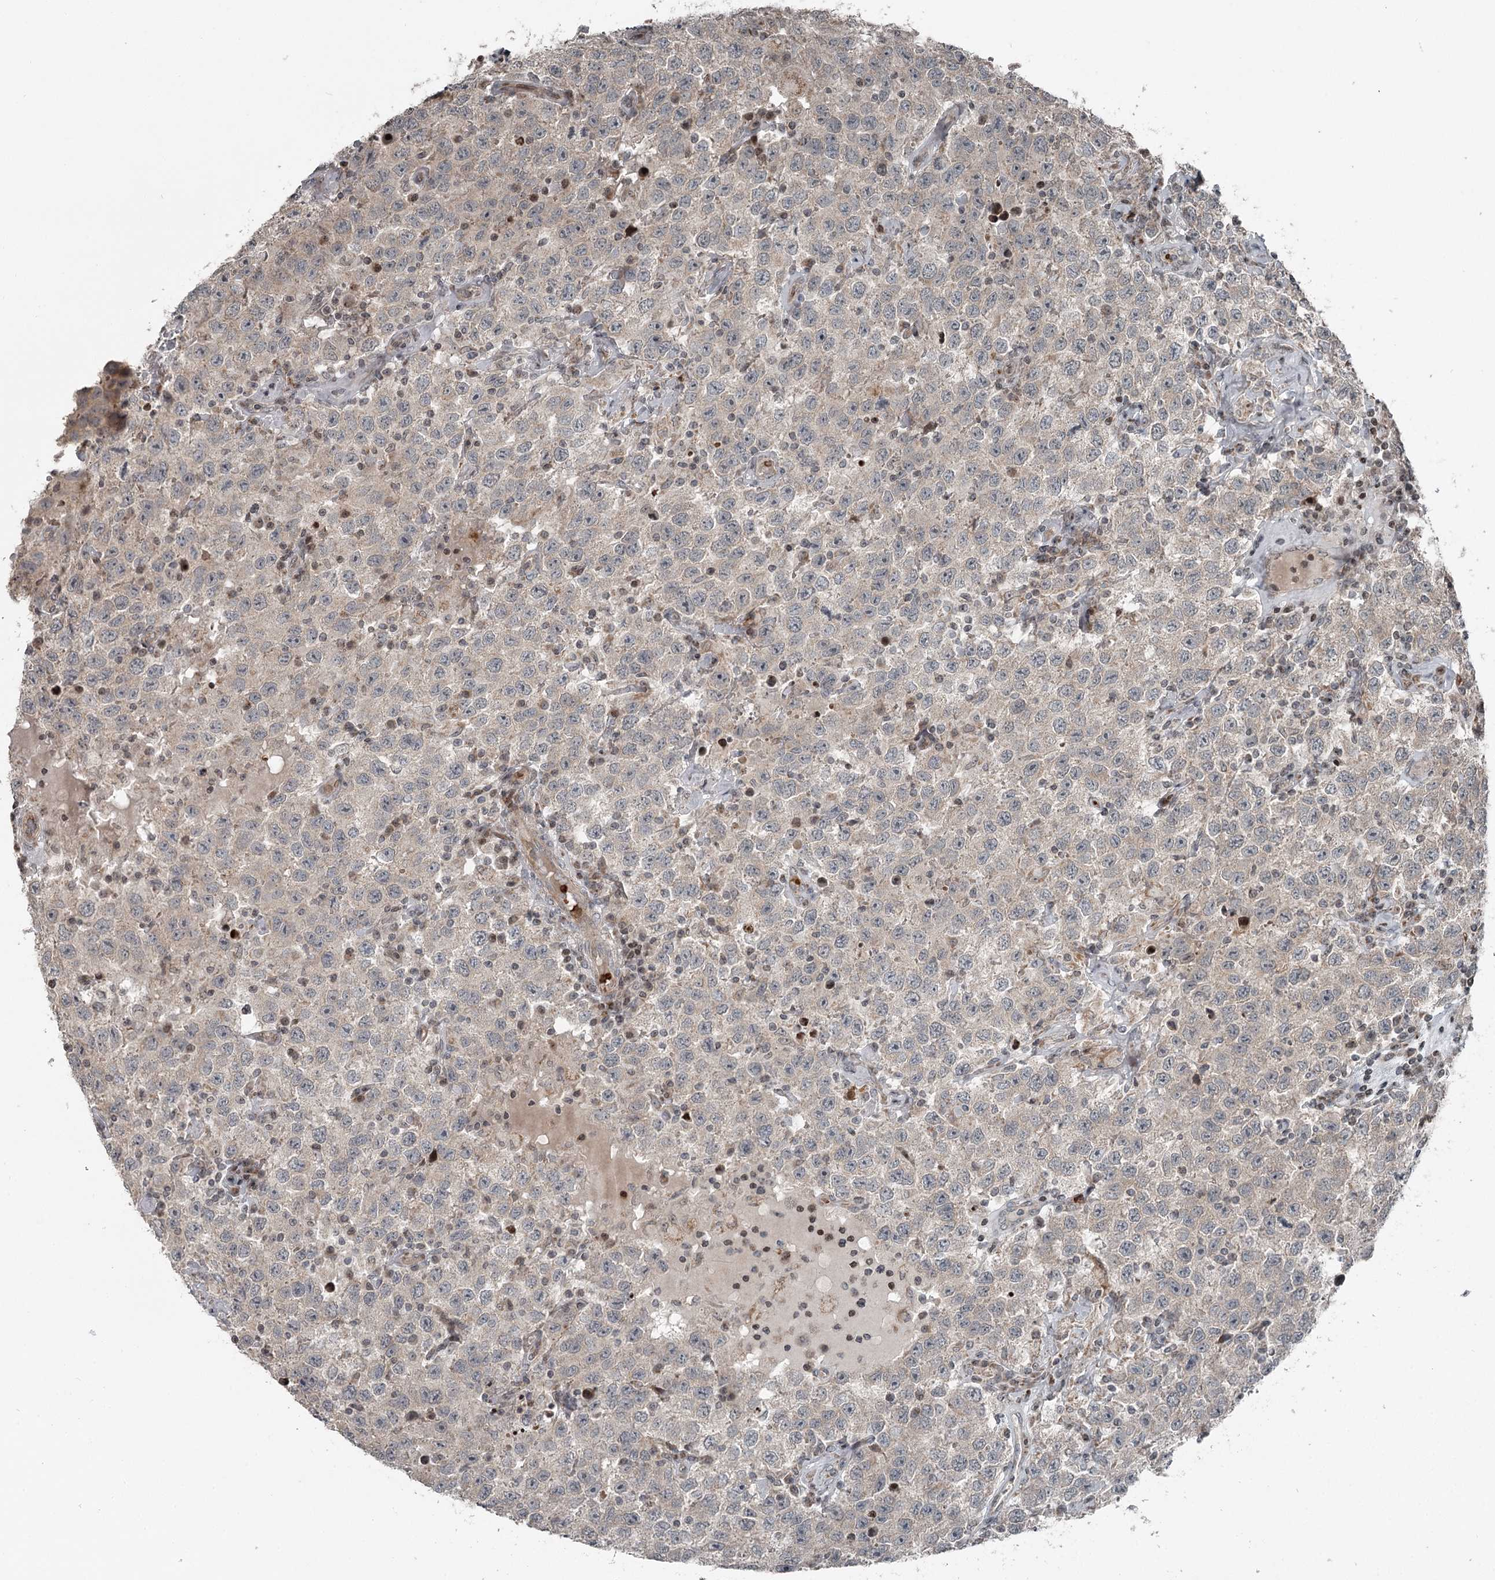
{"staining": {"intensity": "negative", "quantity": "none", "location": "none"}, "tissue": "testis cancer", "cell_type": "Tumor cells", "image_type": "cancer", "snomed": [{"axis": "morphology", "description": "Seminoma, NOS"}, {"axis": "topography", "description": "Testis"}], "caption": "DAB (3,3'-diaminobenzidine) immunohistochemical staining of human testis seminoma shows no significant expression in tumor cells.", "gene": "RASSF8", "patient": {"sex": "male", "age": 41}}